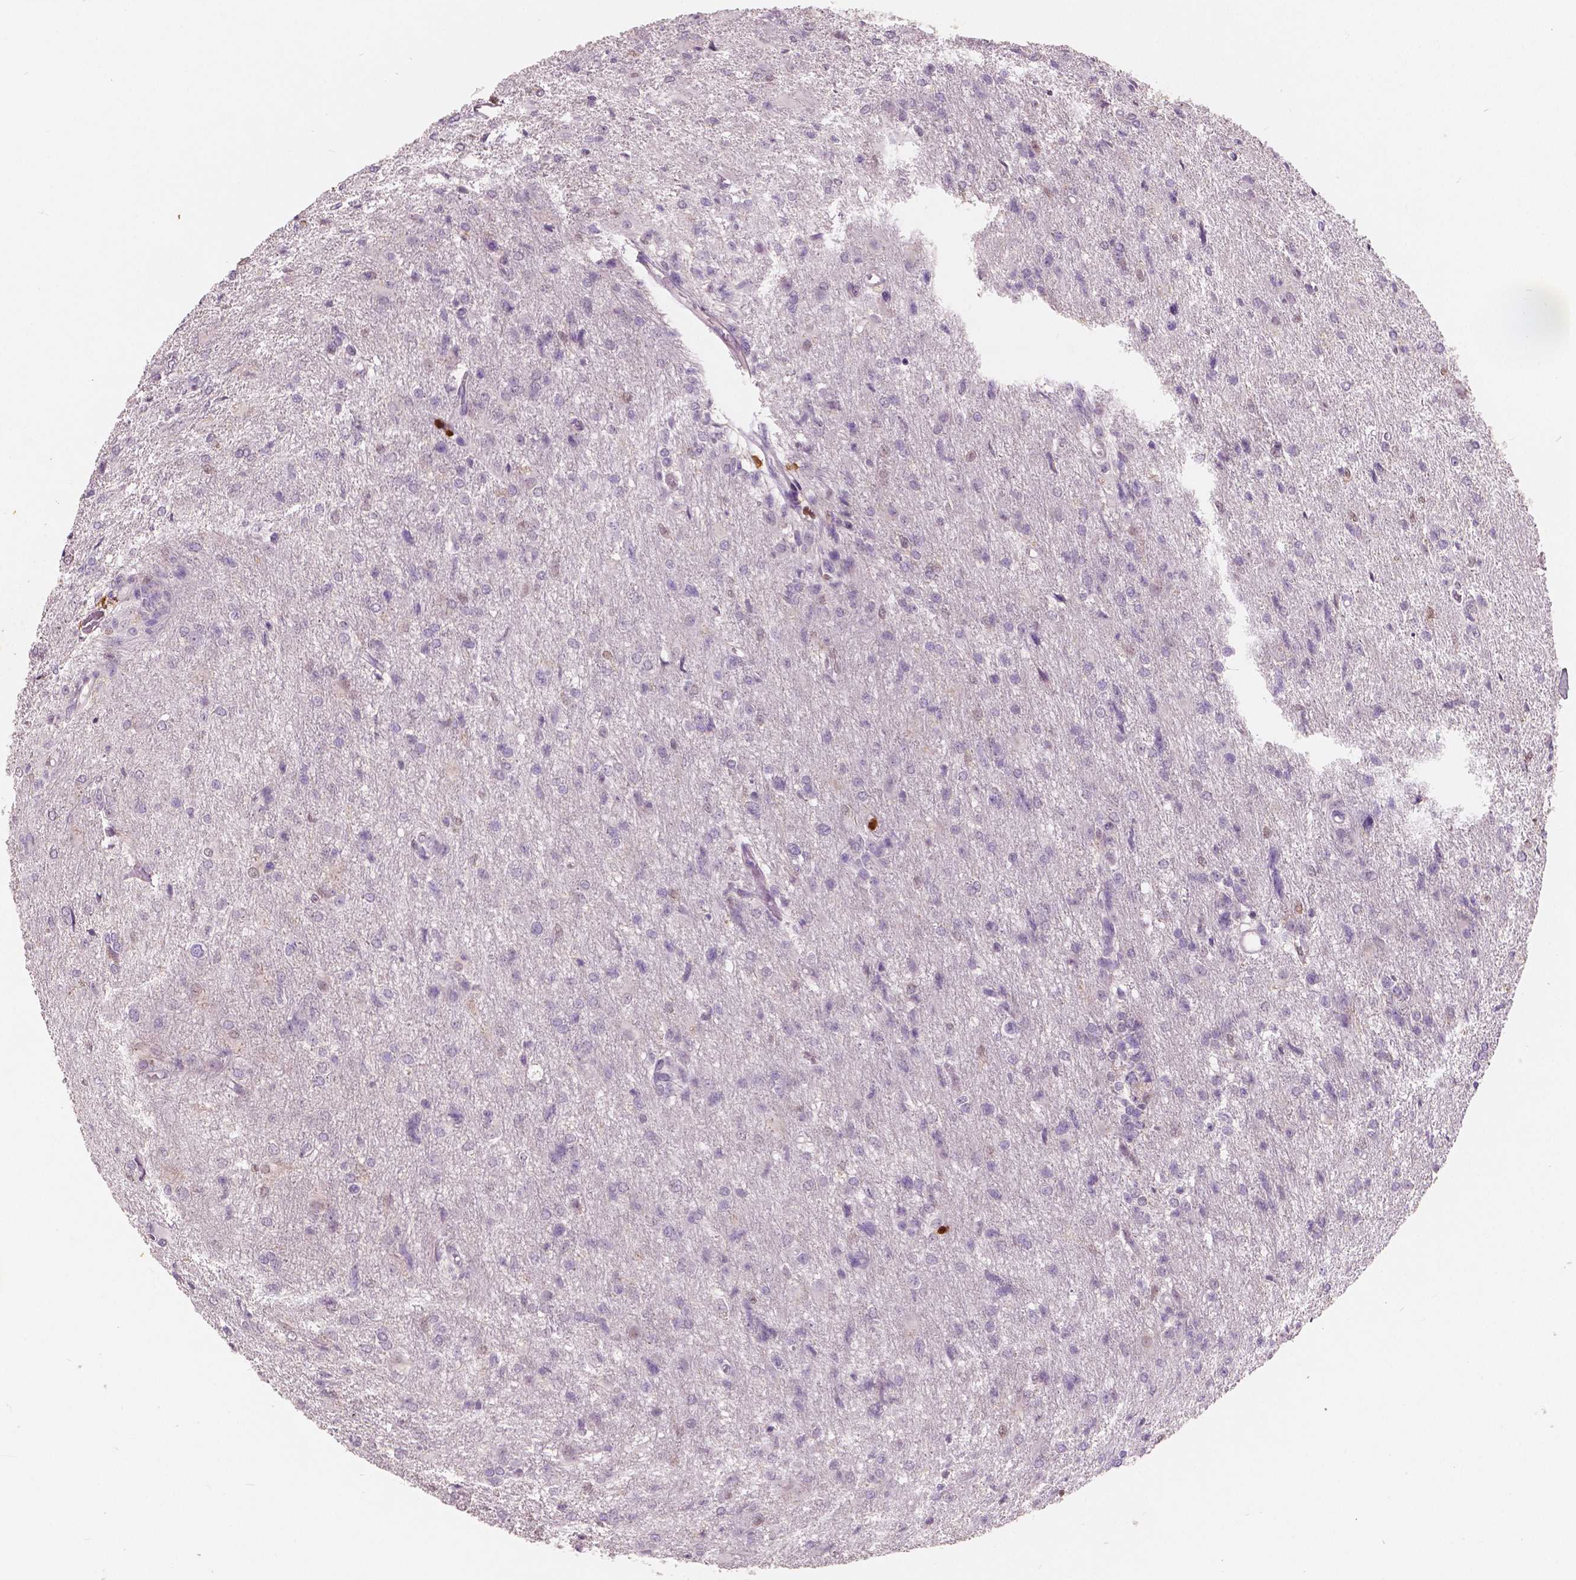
{"staining": {"intensity": "negative", "quantity": "none", "location": "none"}, "tissue": "glioma", "cell_type": "Tumor cells", "image_type": "cancer", "snomed": [{"axis": "morphology", "description": "Glioma, malignant, High grade"}, {"axis": "topography", "description": "Brain"}], "caption": "The histopathology image reveals no significant staining in tumor cells of high-grade glioma (malignant).", "gene": "S100A4", "patient": {"sex": "male", "age": 68}}